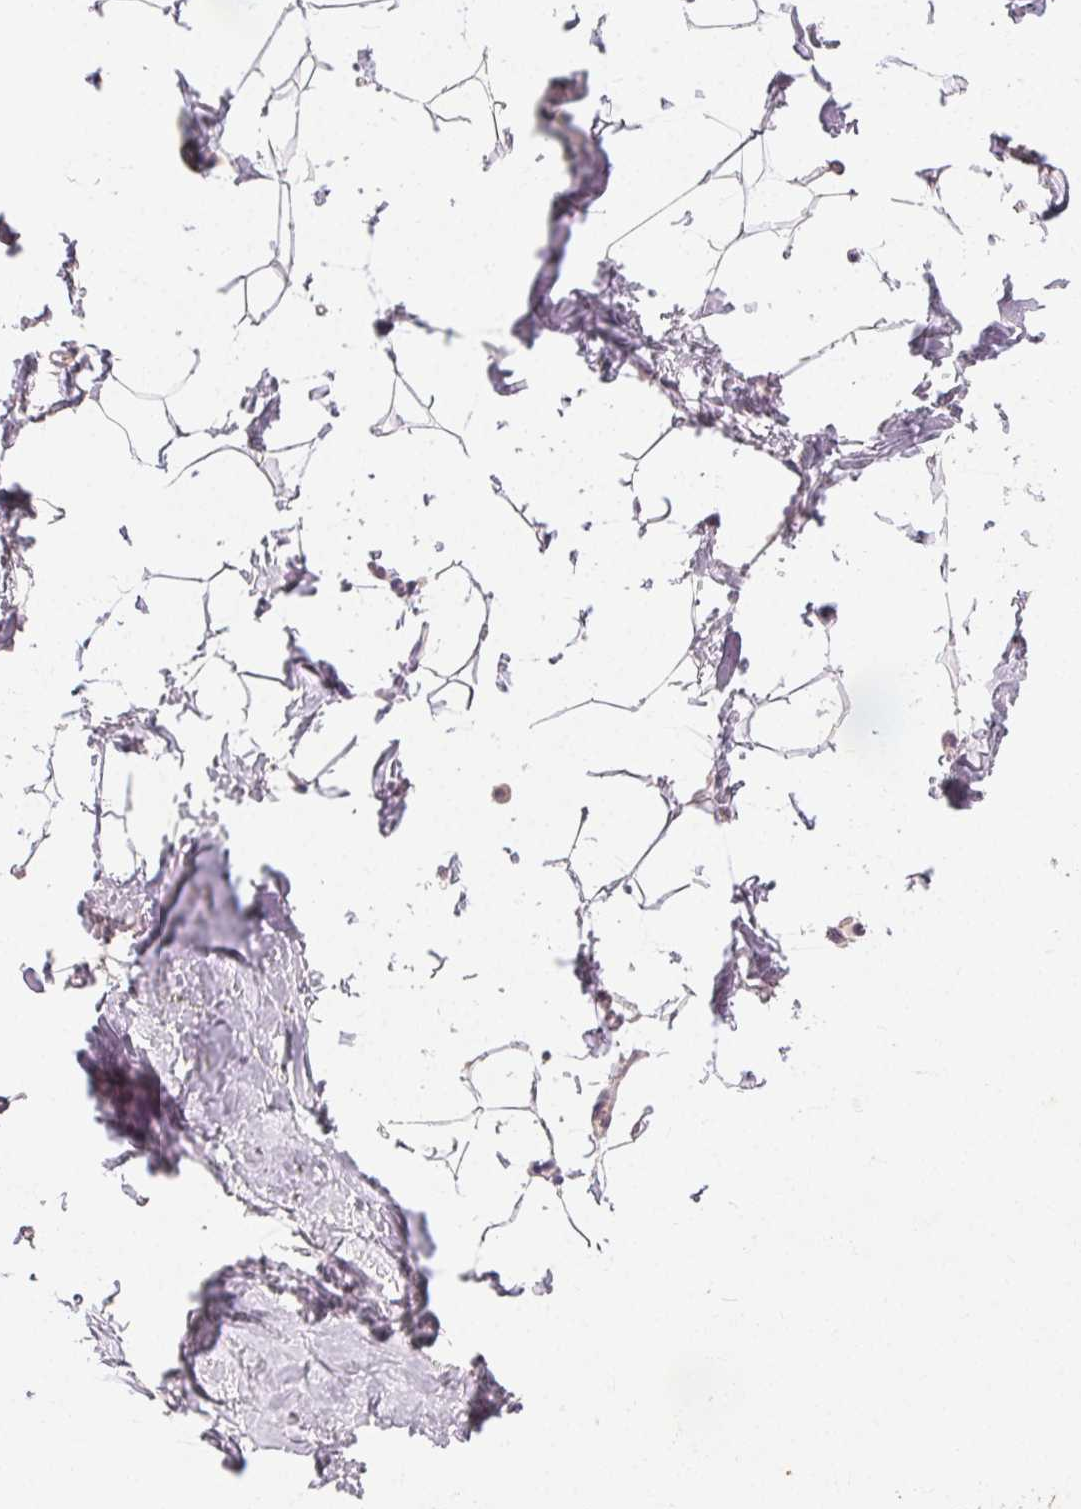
{"staining": {"intensity": "negative", "quantity": "none", "location": "none"}, "tissue": "breast", "cell_type": "Adipocytes", "image_type": "normal", "snomed": [{"axis": "morphology", "description": "Normal tissue, NOS"}, {"axis": "topography", "description": "Breast"}], "caption": "Photomicrograph shows no significant protein staining in adipocytes of benign breast.", "gene": "CLTRN", "patient": {"sex": "female", "age": 32}}